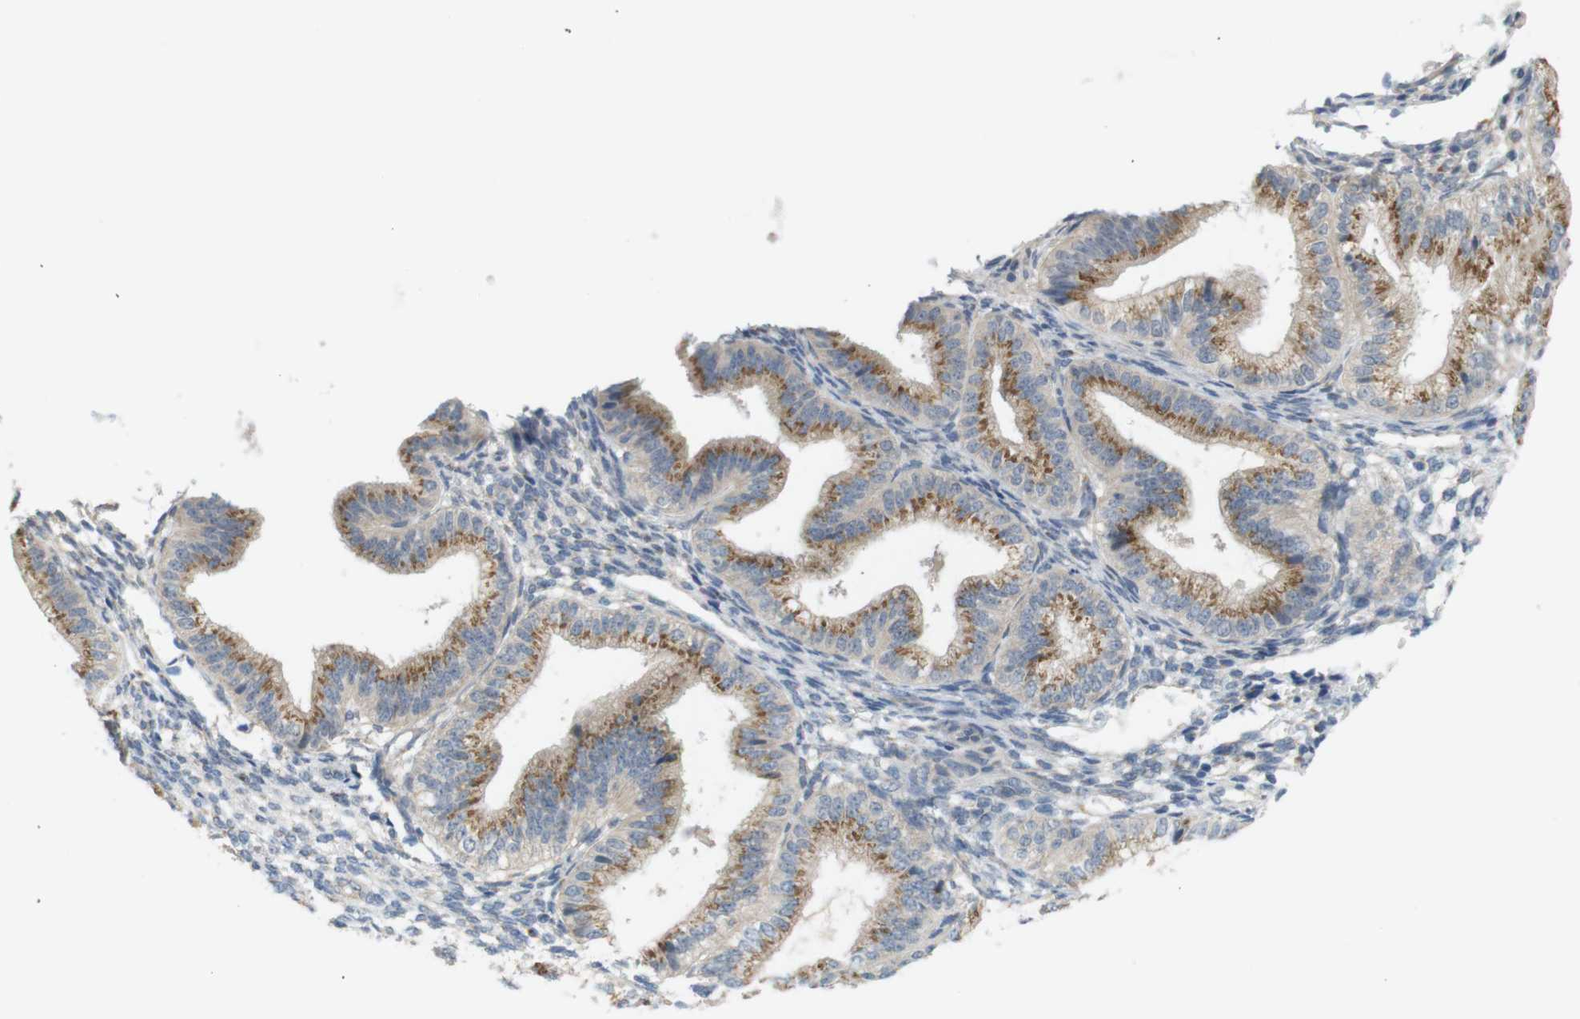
{"staining": {"intensity": "negative", "quantity": "none", "location": "none"}, "tissue": "endometrium", "cell_type": "Cells in endometrial stroma", "image_type": "normal", "snomed": [{"axis": "morphology", "description": "Normal tissue, NOS"}, {"axis": "topography", "description": "Endometrium"}], "caption": "Immunohistochemistry (IHC) micrograph of benign human endometrium stained for a protein (brown), which displays no positivity in cells in endometrial stroma. (Immunohistochemistry (IHC), brightfield microscopy, high magnification).", "gene": "YIPF3", "patient": {"sex": "female", "age": 39}}